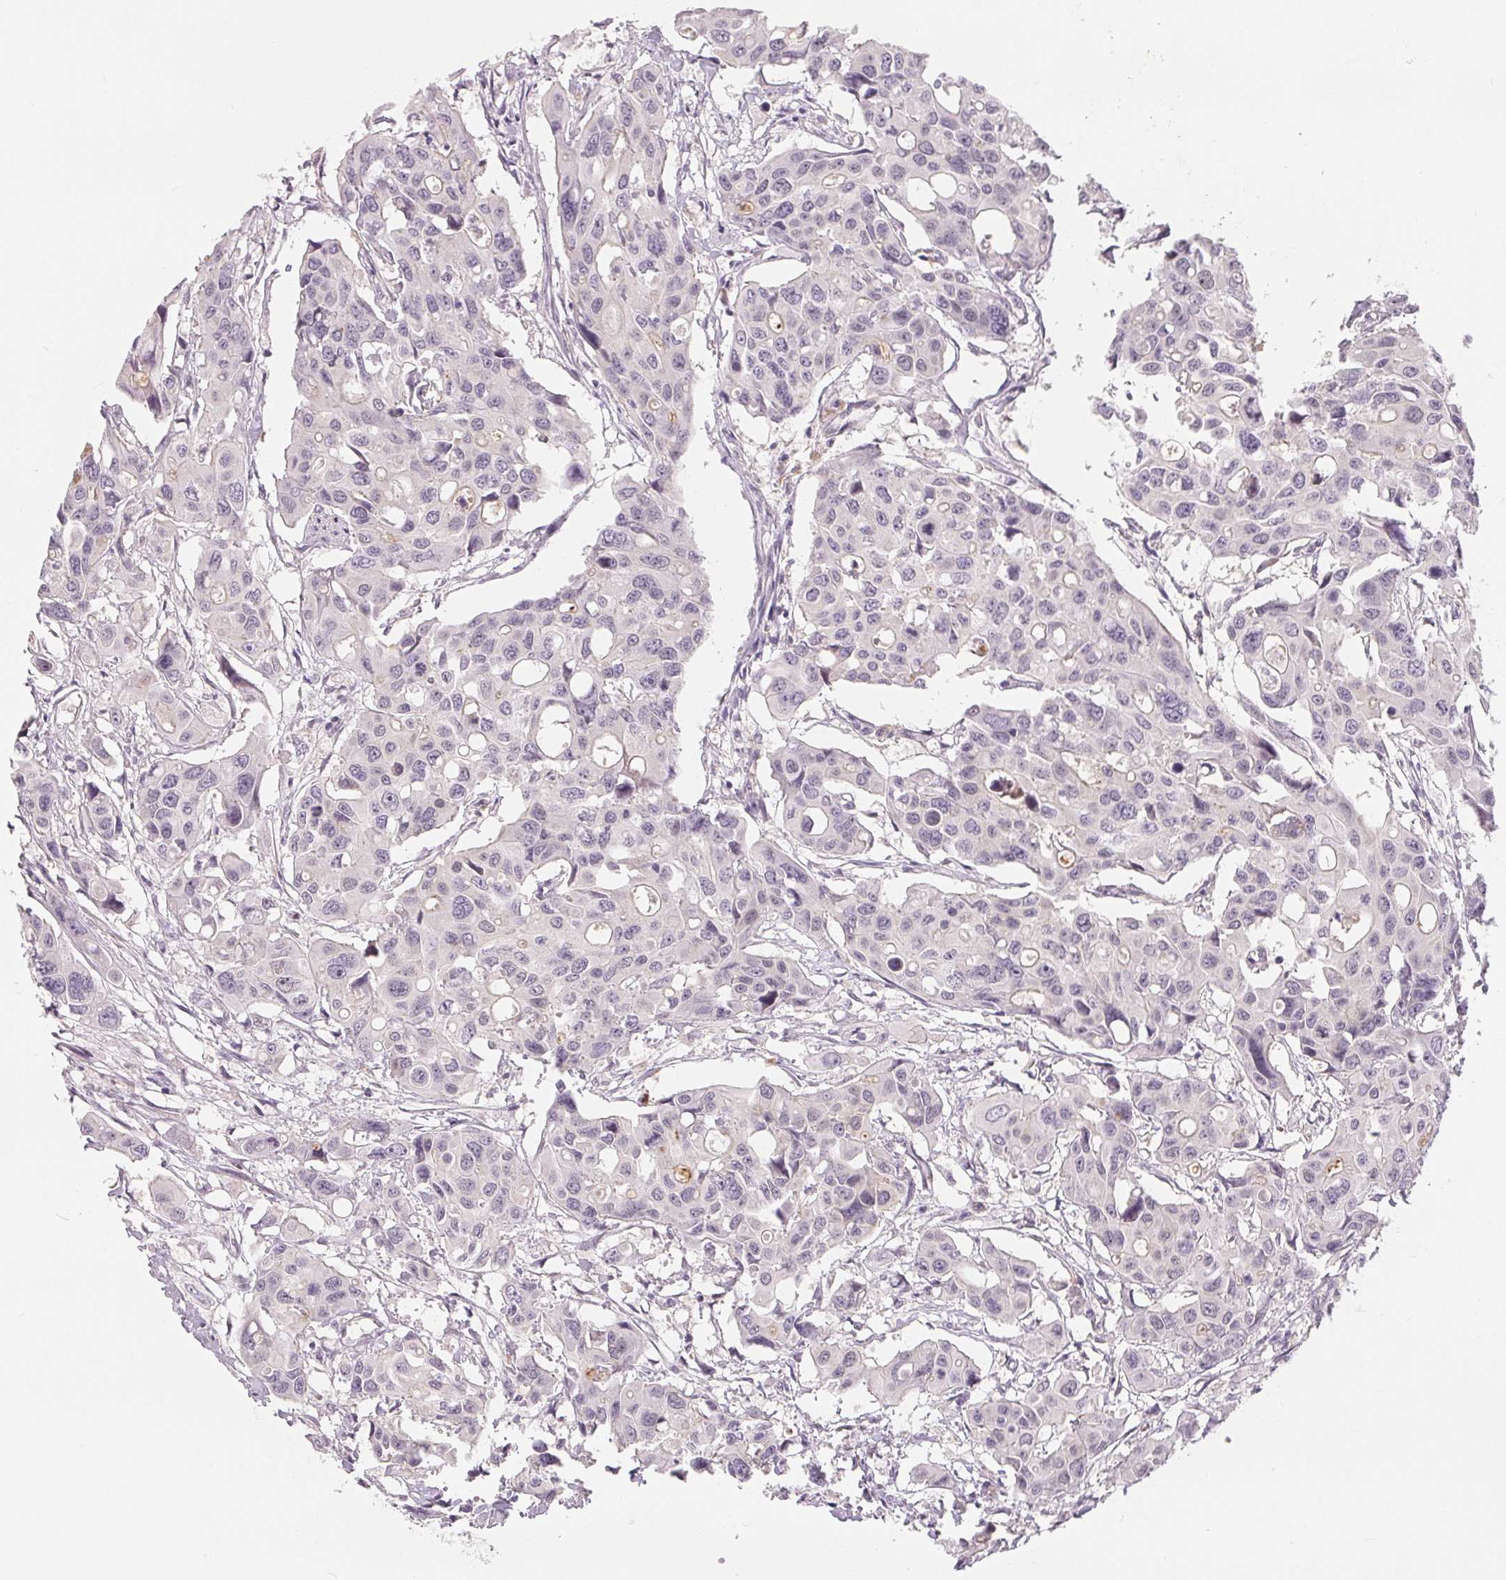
{"staining": {"intensity": "negative", "quantity": "none", "location": "none"}, "tissue": "colorectal cancer", "cell_type": "Tumor cells", "image_type": "cancer", "snomed": [{"axis": "morphology", "description": "Adenocarcinoma, NOS"}, {"axis": "topography", "description": "Colon"}], "caption": "IHC histopathology image of neoplastic tissue: colorectal cancer stained with DAB reveals no significant protein staining in tumor cells. (DAB immunohistochemistry (IHC), high magnification).", "gene": "CFC1", "patient": {"sex": "male", "age": 77}}